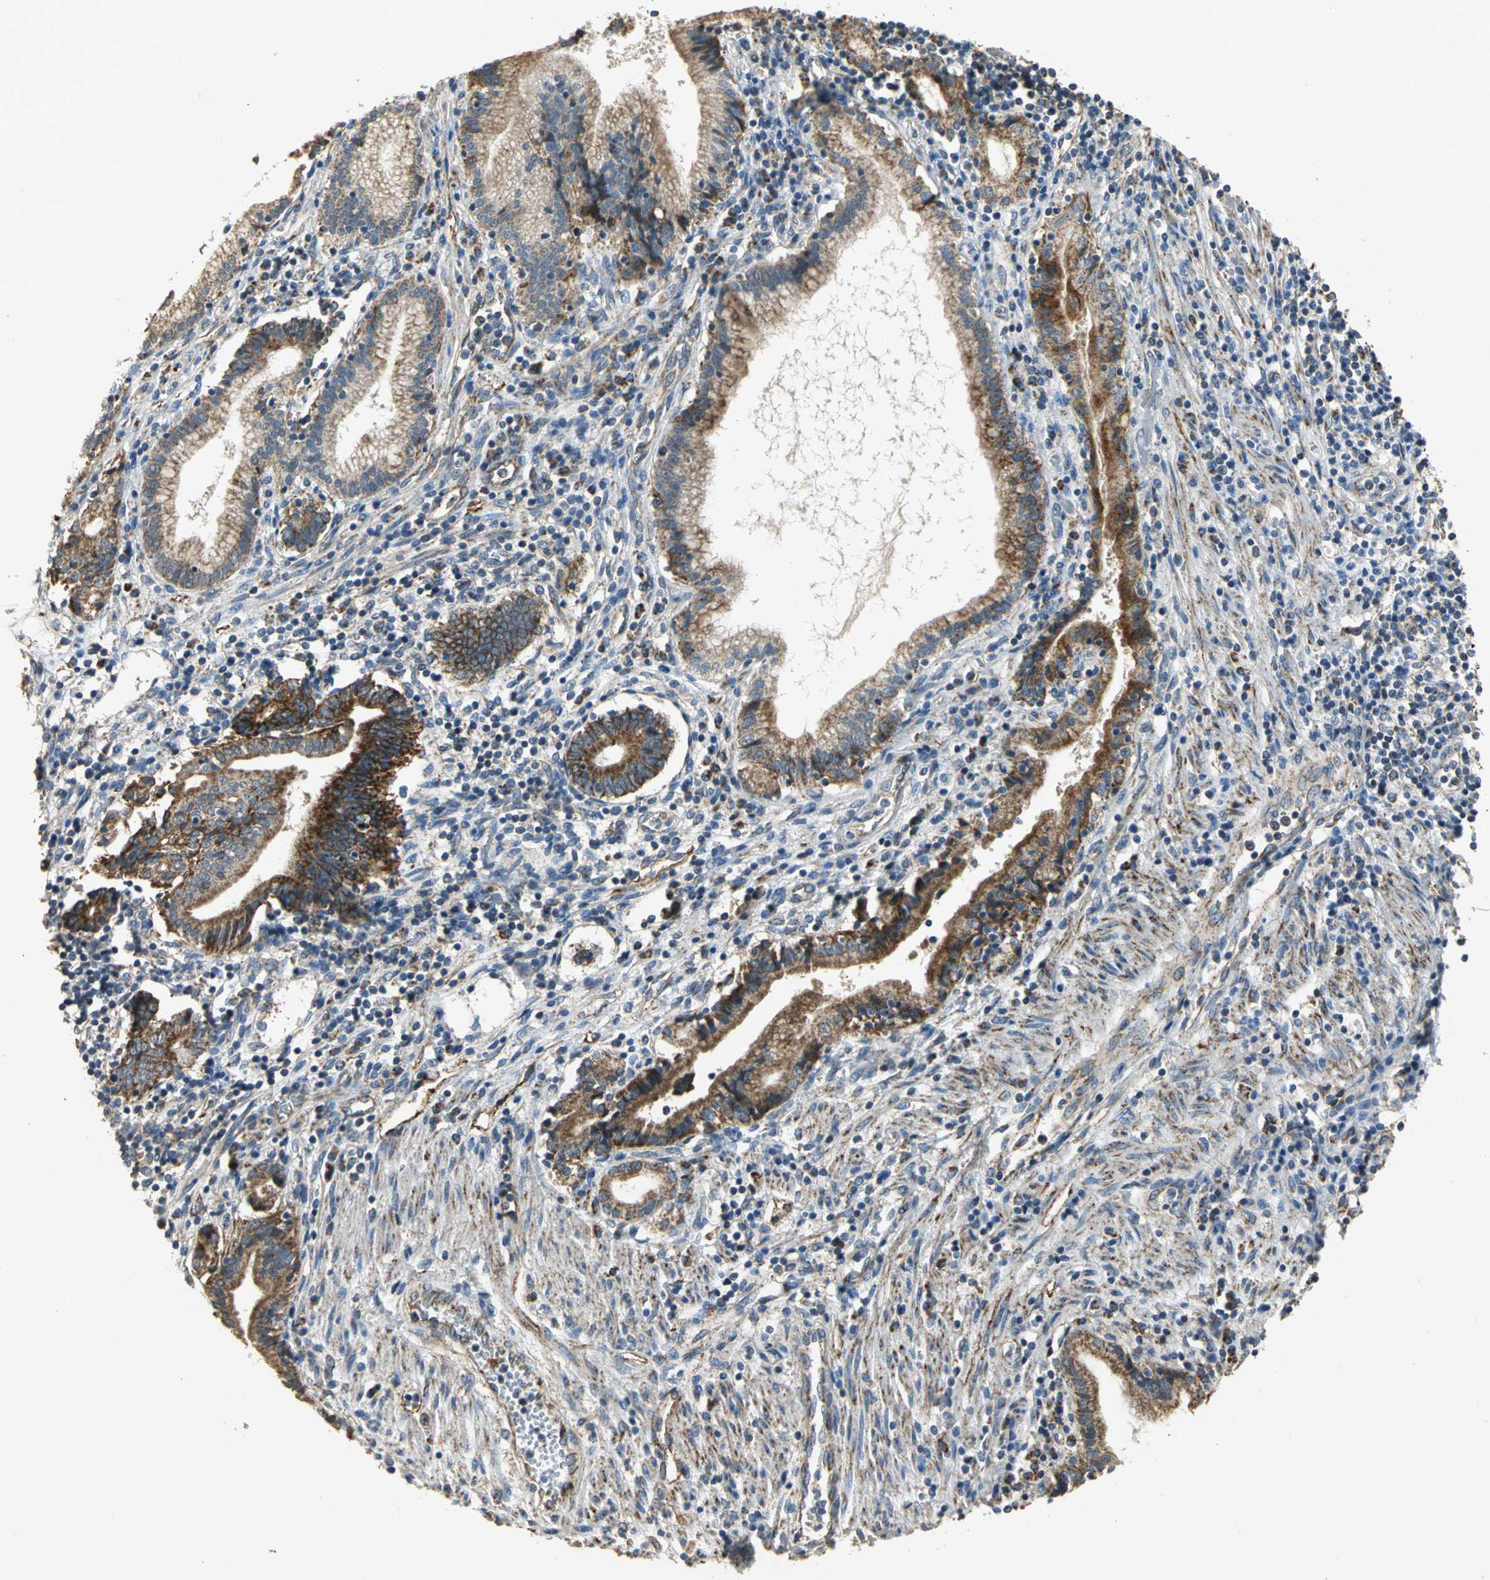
{"staining": {"intensity": "strong", "quantity": ">75%", "location": "cytoplasmic/membranous"}, "tissue": "pancreatic cancer", "cell_type": "Tumor cells", "image_type": "cancer", "snomed": [{"axis": "morphology", "description": "Adenocarcinoma, NOS"}, {"axis": "topography", "description": "Pancreas"}], "caption": "Immunohistochemical staining of human pancreatic adenocarcinoma reveals high levels of strong cytoplasmic/membranous staining in about >75% of tumor cells. The staining is performed using DAB (3,3'-diaminobenzidine) brown chromogen to label protein expression. The nuclei are counter-stained blue using hematoxylin.", "gene": "NDUFB5", "patient": {"sex": "female", "age": 48}}